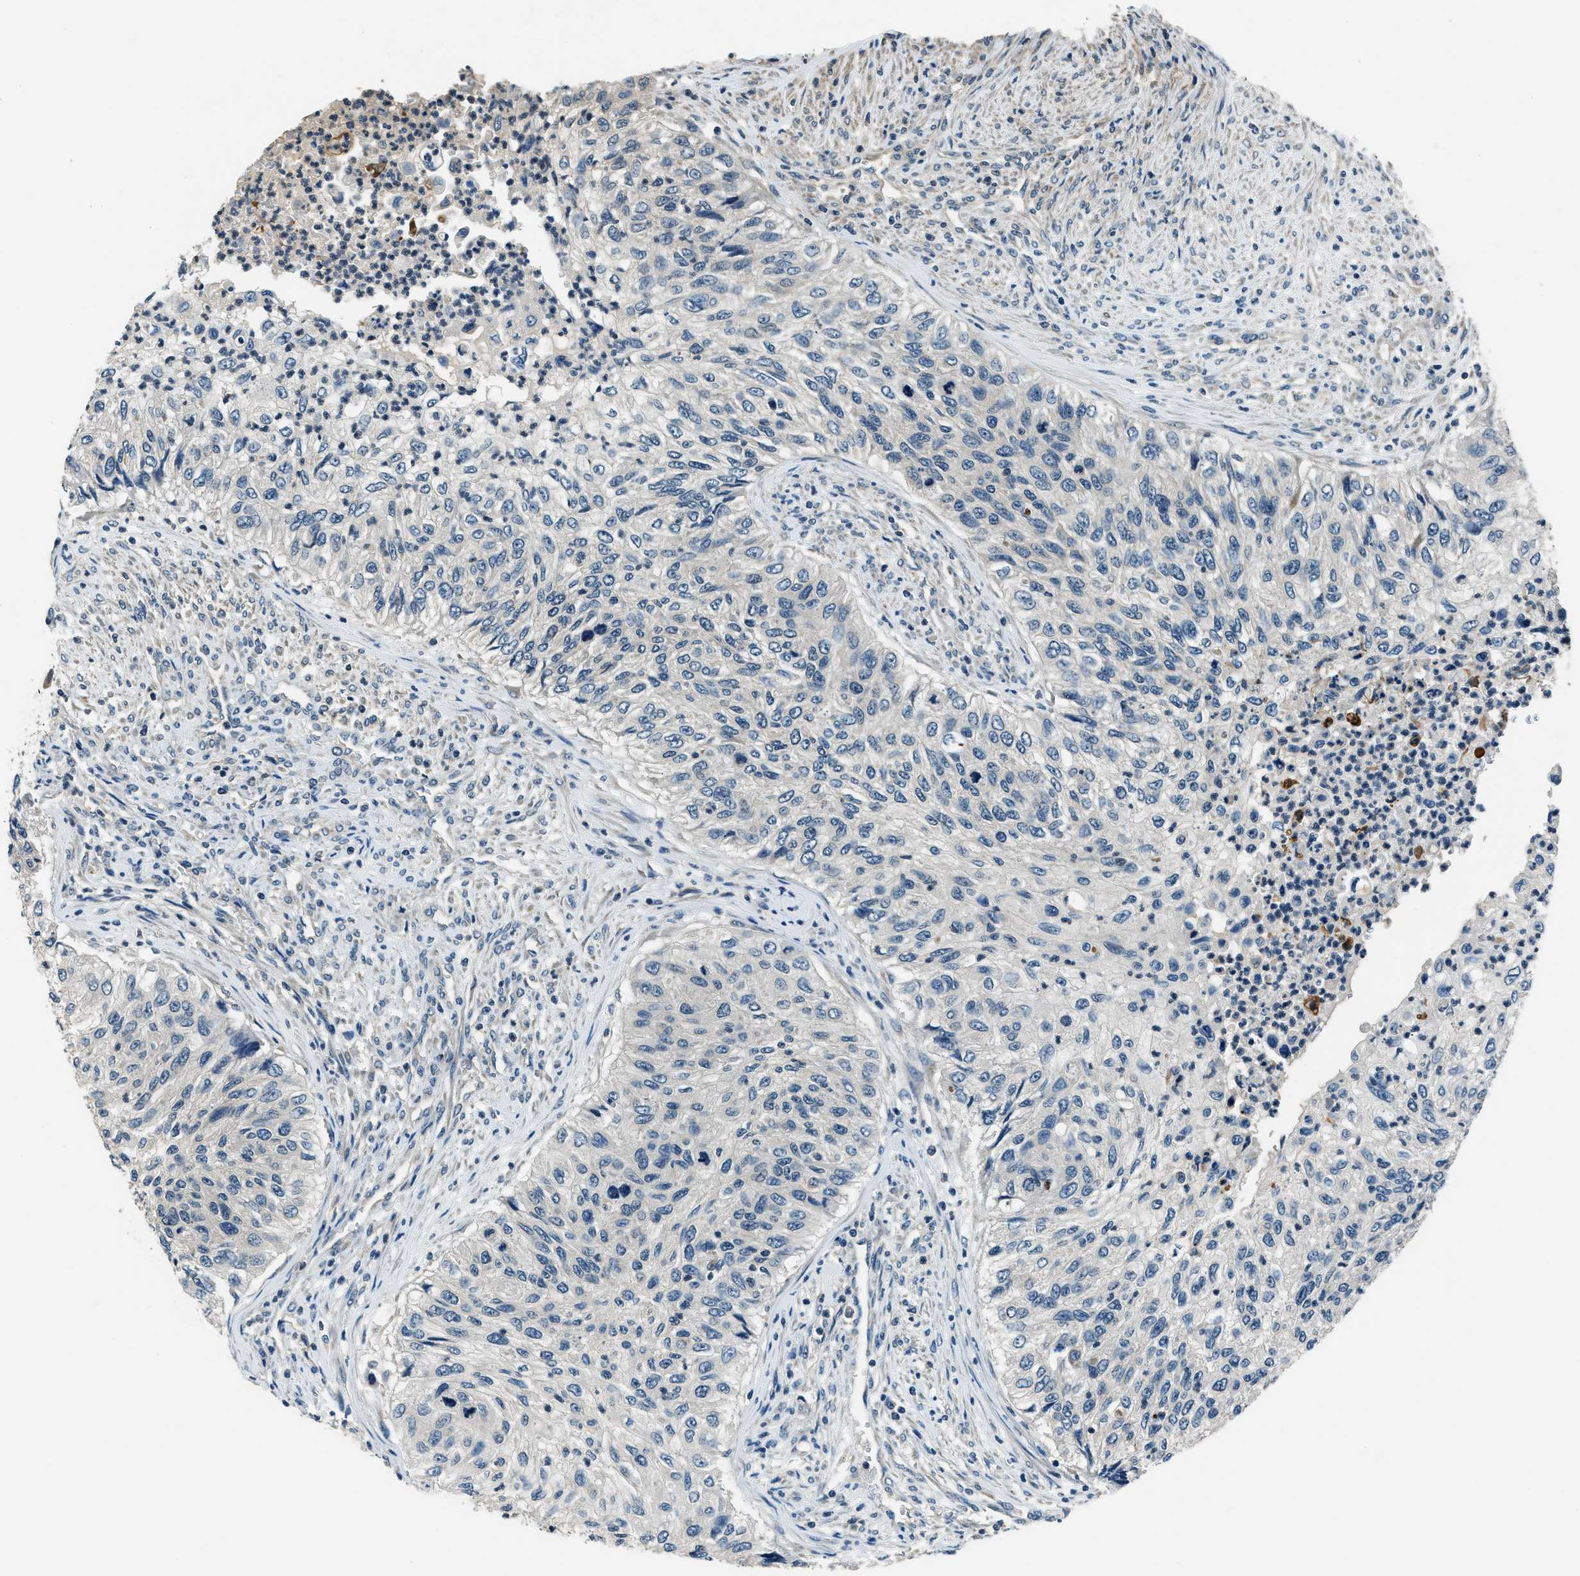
{"staining": {"intensity": "negative", "quantity": "none", "location": "none"}, "tissue": "urothelial cancer", "cell_type": "Tumor cells", "image_type": "cancer", "snomed": [{"axis": "morphology", "description": "Urothelial carcinoma, High grade"}, {"axis": "topography", "description": "Urinary bladder"}], "caption": "An immunohistochemistry (IHC) image of high-grade urothelial carcinoma is shown. There is no staining in tumor cells of high-grade urothelial carcinoma.", "gene": "NME8", "patient": {"sex": "male", "age": 35}}